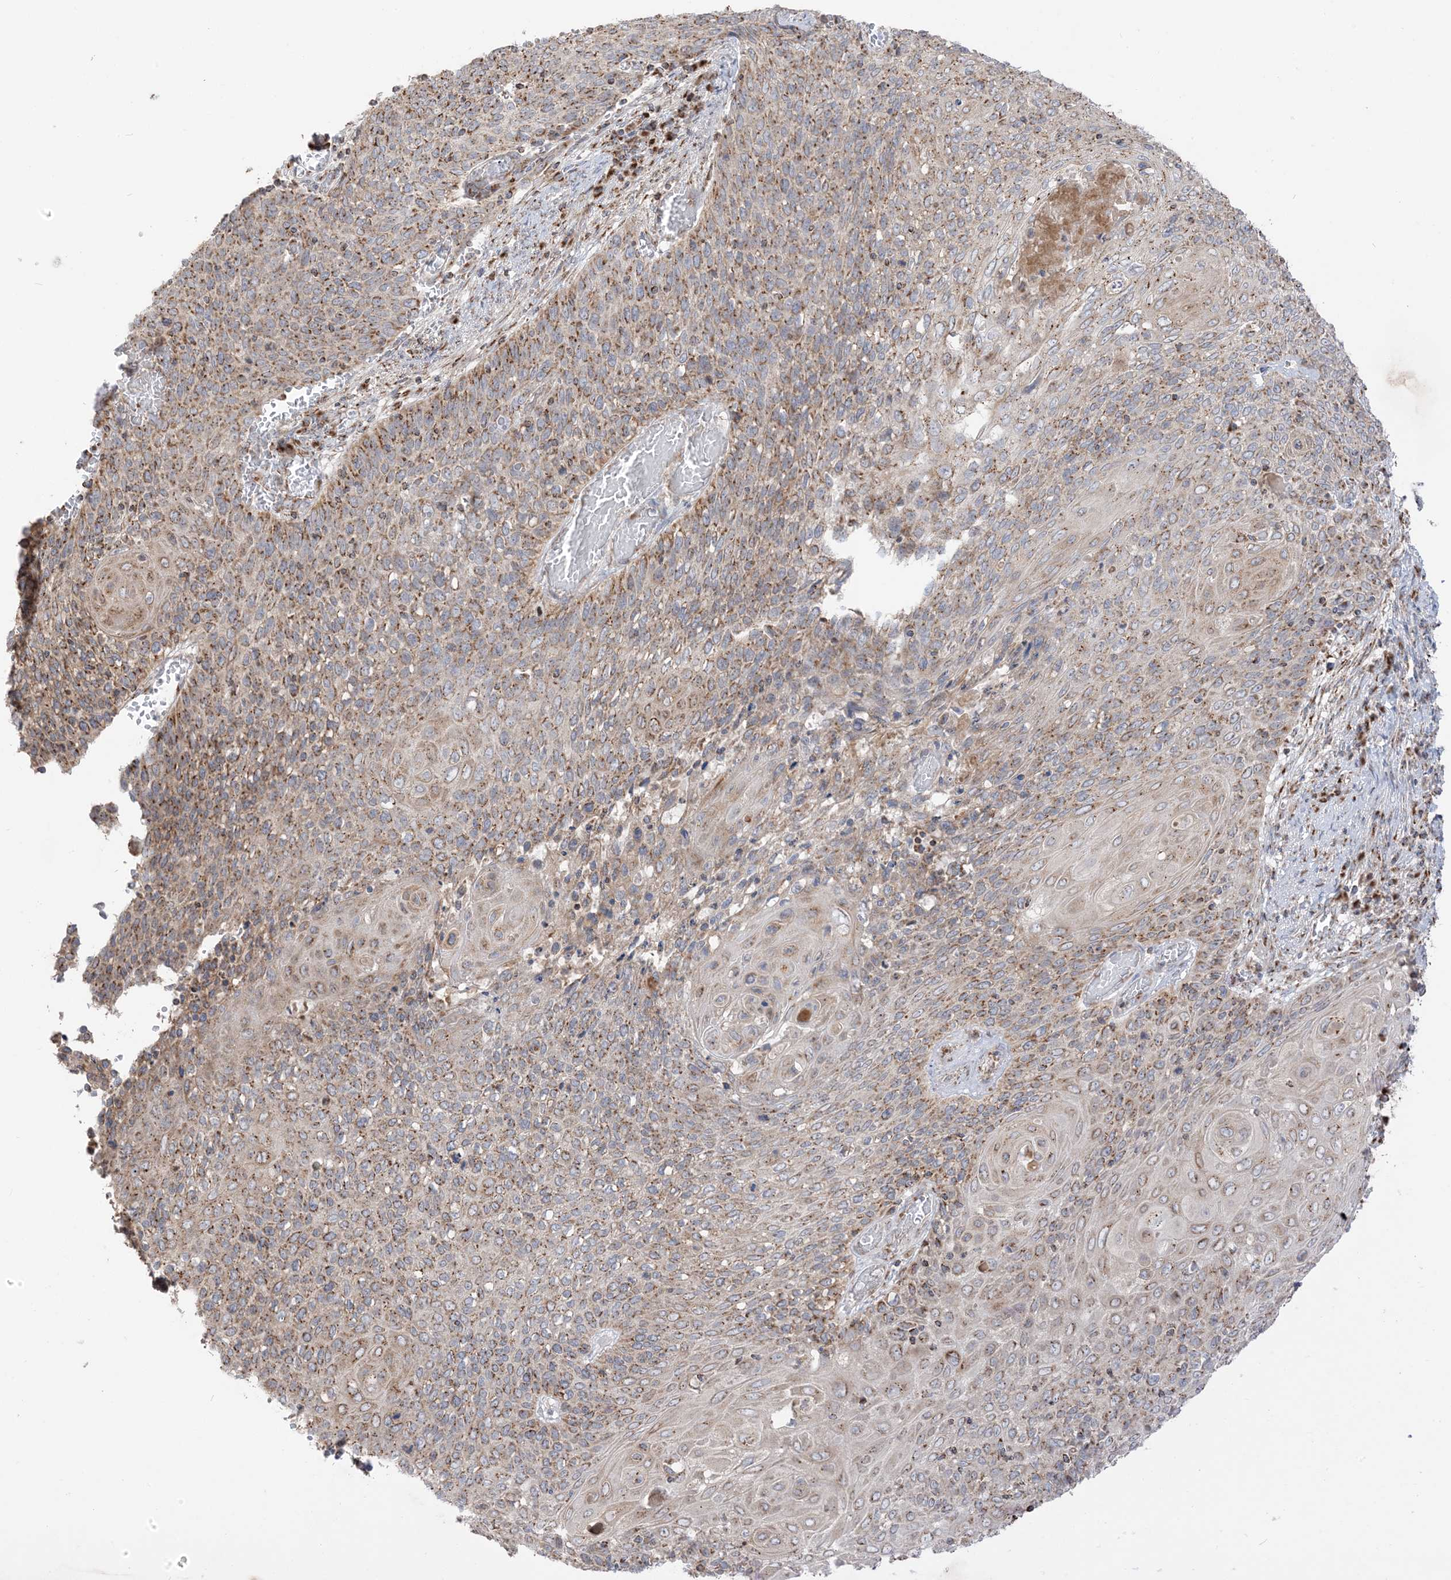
{"staining": {"intensity": "moderate", "quantity": ">75%", "location": "cytoplasmic/membranous"}, "tissue": "cervical cancer", "cell_type": "Tumor cells", "image_type": "cancer", "snomed": [{"axis": "morphology", "description": "Squamous cell carcinoma, NOS"}, {"axis": "topography", "description": "Cervix"}], "caption": "Protein staining reveals moderate cytoplasmic/membranous positivity in approximately >75% of tumor cells in cervical cancer (squamous cell carcinoma). (brown staining indicates protein expression, while blue staining denotes nuclei).", "gene": "SLC25A12", "patient": {"sex": "female", "age": 39}}